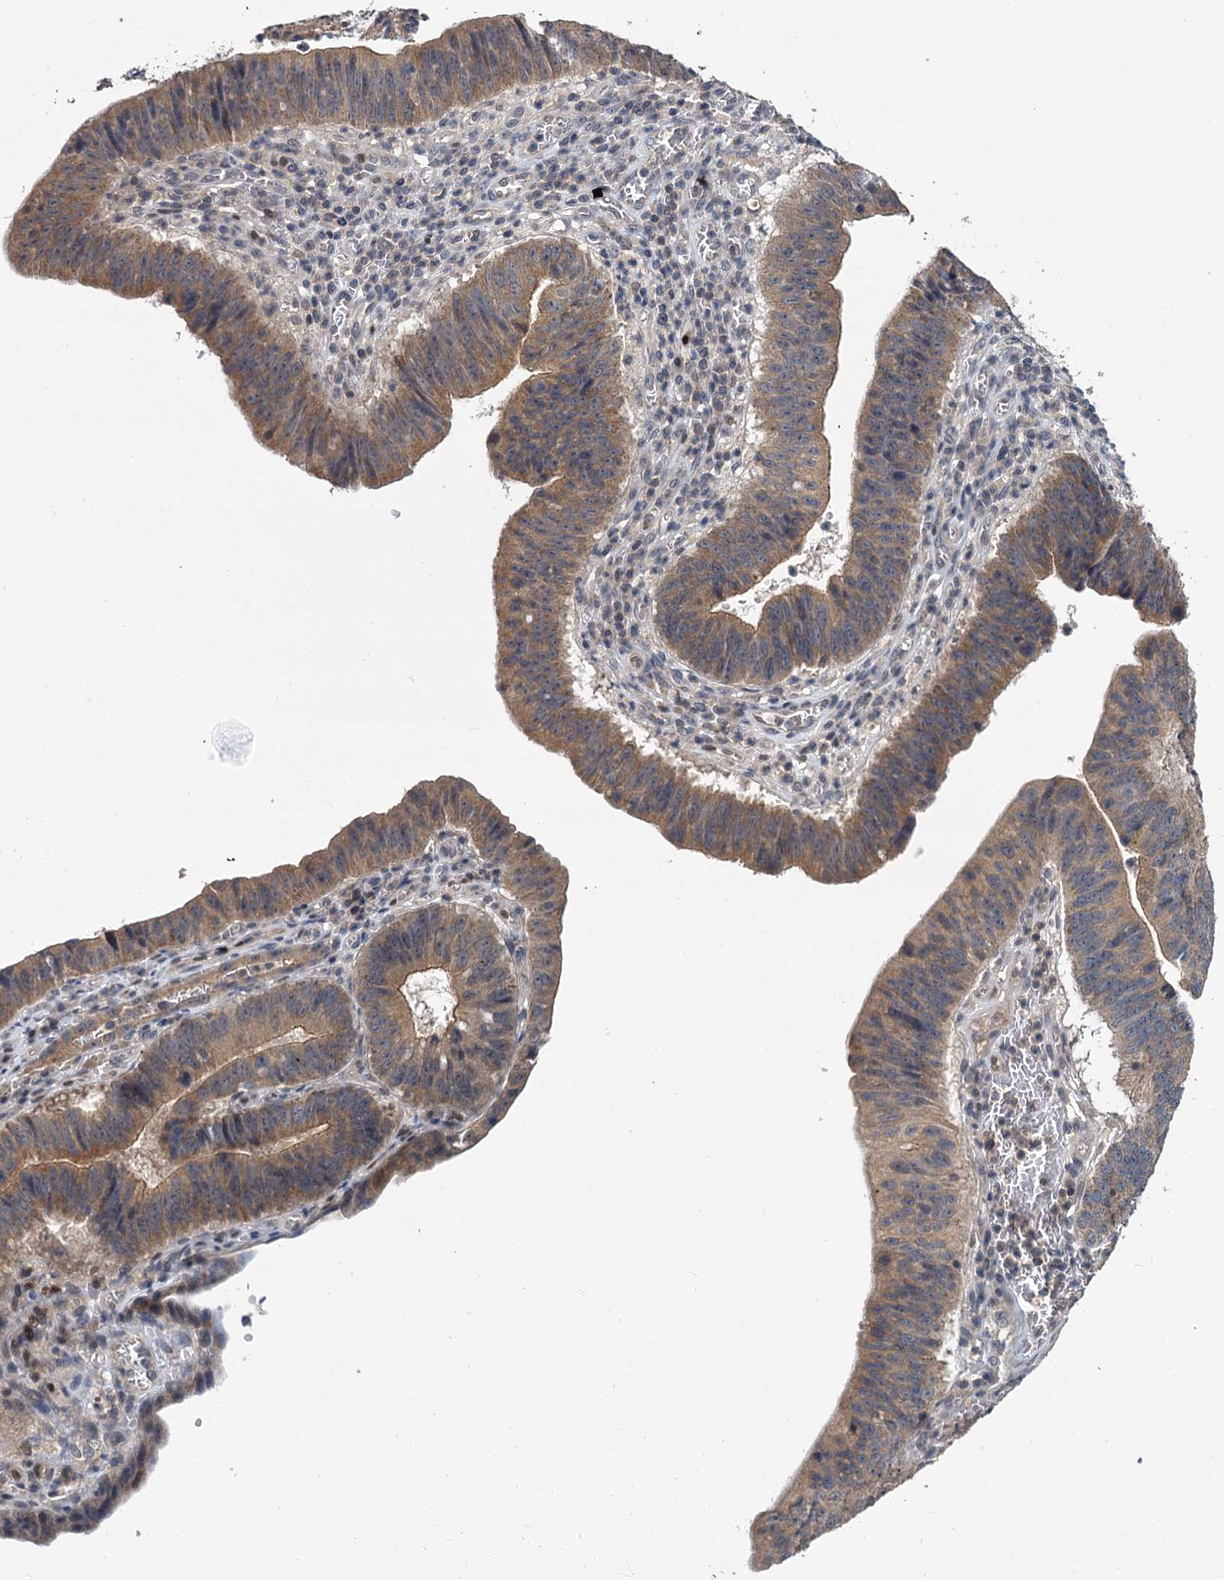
{"staining": {"intensity": "moderate", "quantity": ">75%", "location": "cytoplasmic/membranous"}, "tissue": "stomach cancer", "cell_type": "Tumor cells", "image_type": "cancer", "snomed": [{"axis": "morphology", "description": "Adenocarcinoma, NOS"}, {"axis": "topography", "description": "Stomach"}], "caption": "Protein staining by IHC demonstrates moderate cytoplasmic/membranous positivity in about >75% of tumor cells in stomach cancer.", "gene": "TMEM39A", "patient": {"sex": "male", "age": 59}}